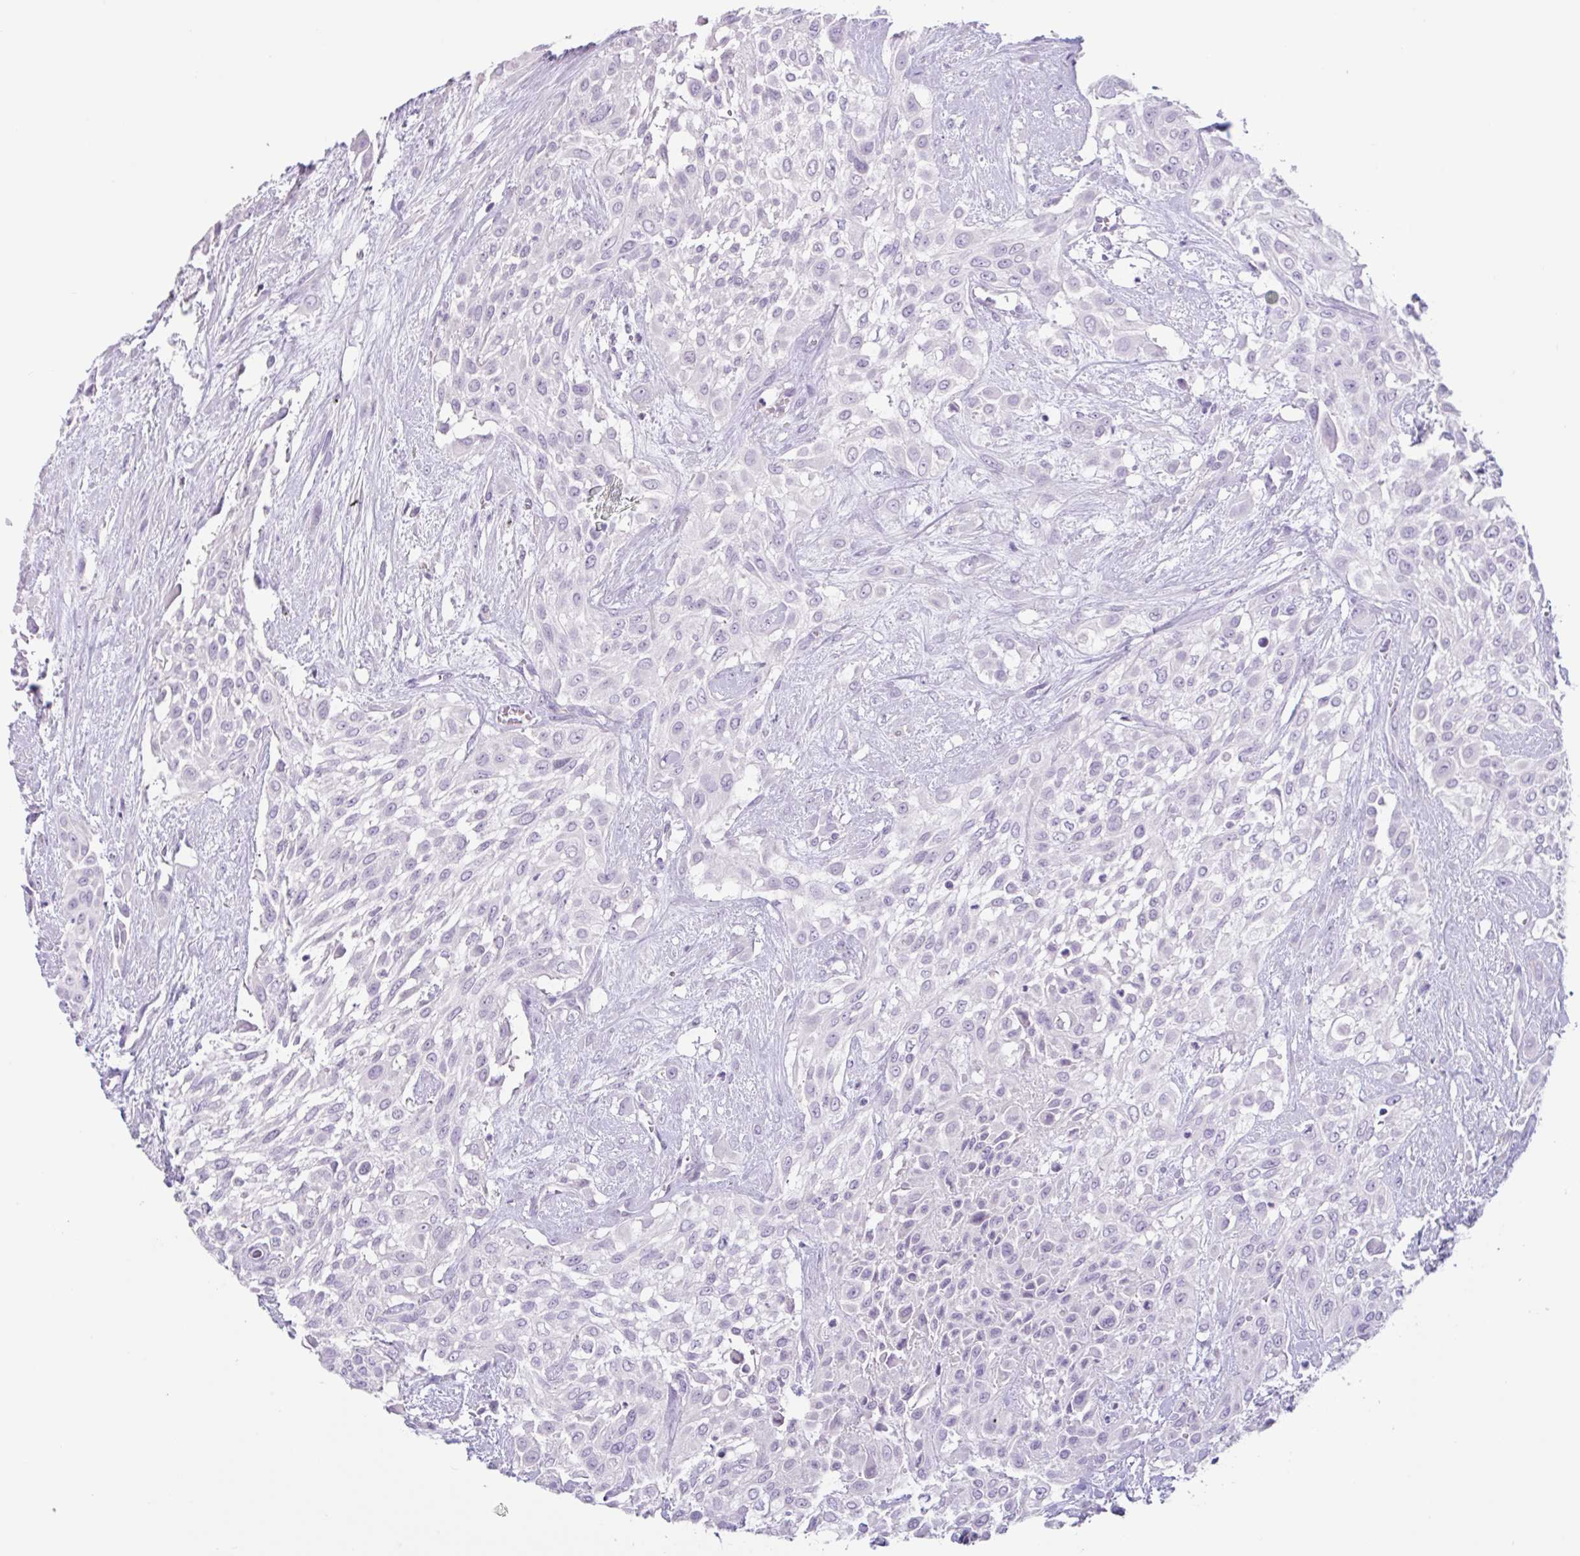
{"staining": {"intensity": "negative", "quantity": "none", "location": "none"}, "tissue": "urothelial cancer", "cell_type": "Tumor cells", "image_type": "cancer", "snomed": [{"axis": "morphology", "description": "Urothelial carcinoma, High grade"}, {"axis": "topography", "description": "Urinary bladder"}], "caption": "Micrograph shows no significant protein staining in tumor cells of high-grade urothelial carcinoma. (DAB immunohistochemistry with hematoxylin counter stain).", "gene": "CTSE", "patient": {"sex": "male", "age": 57}}